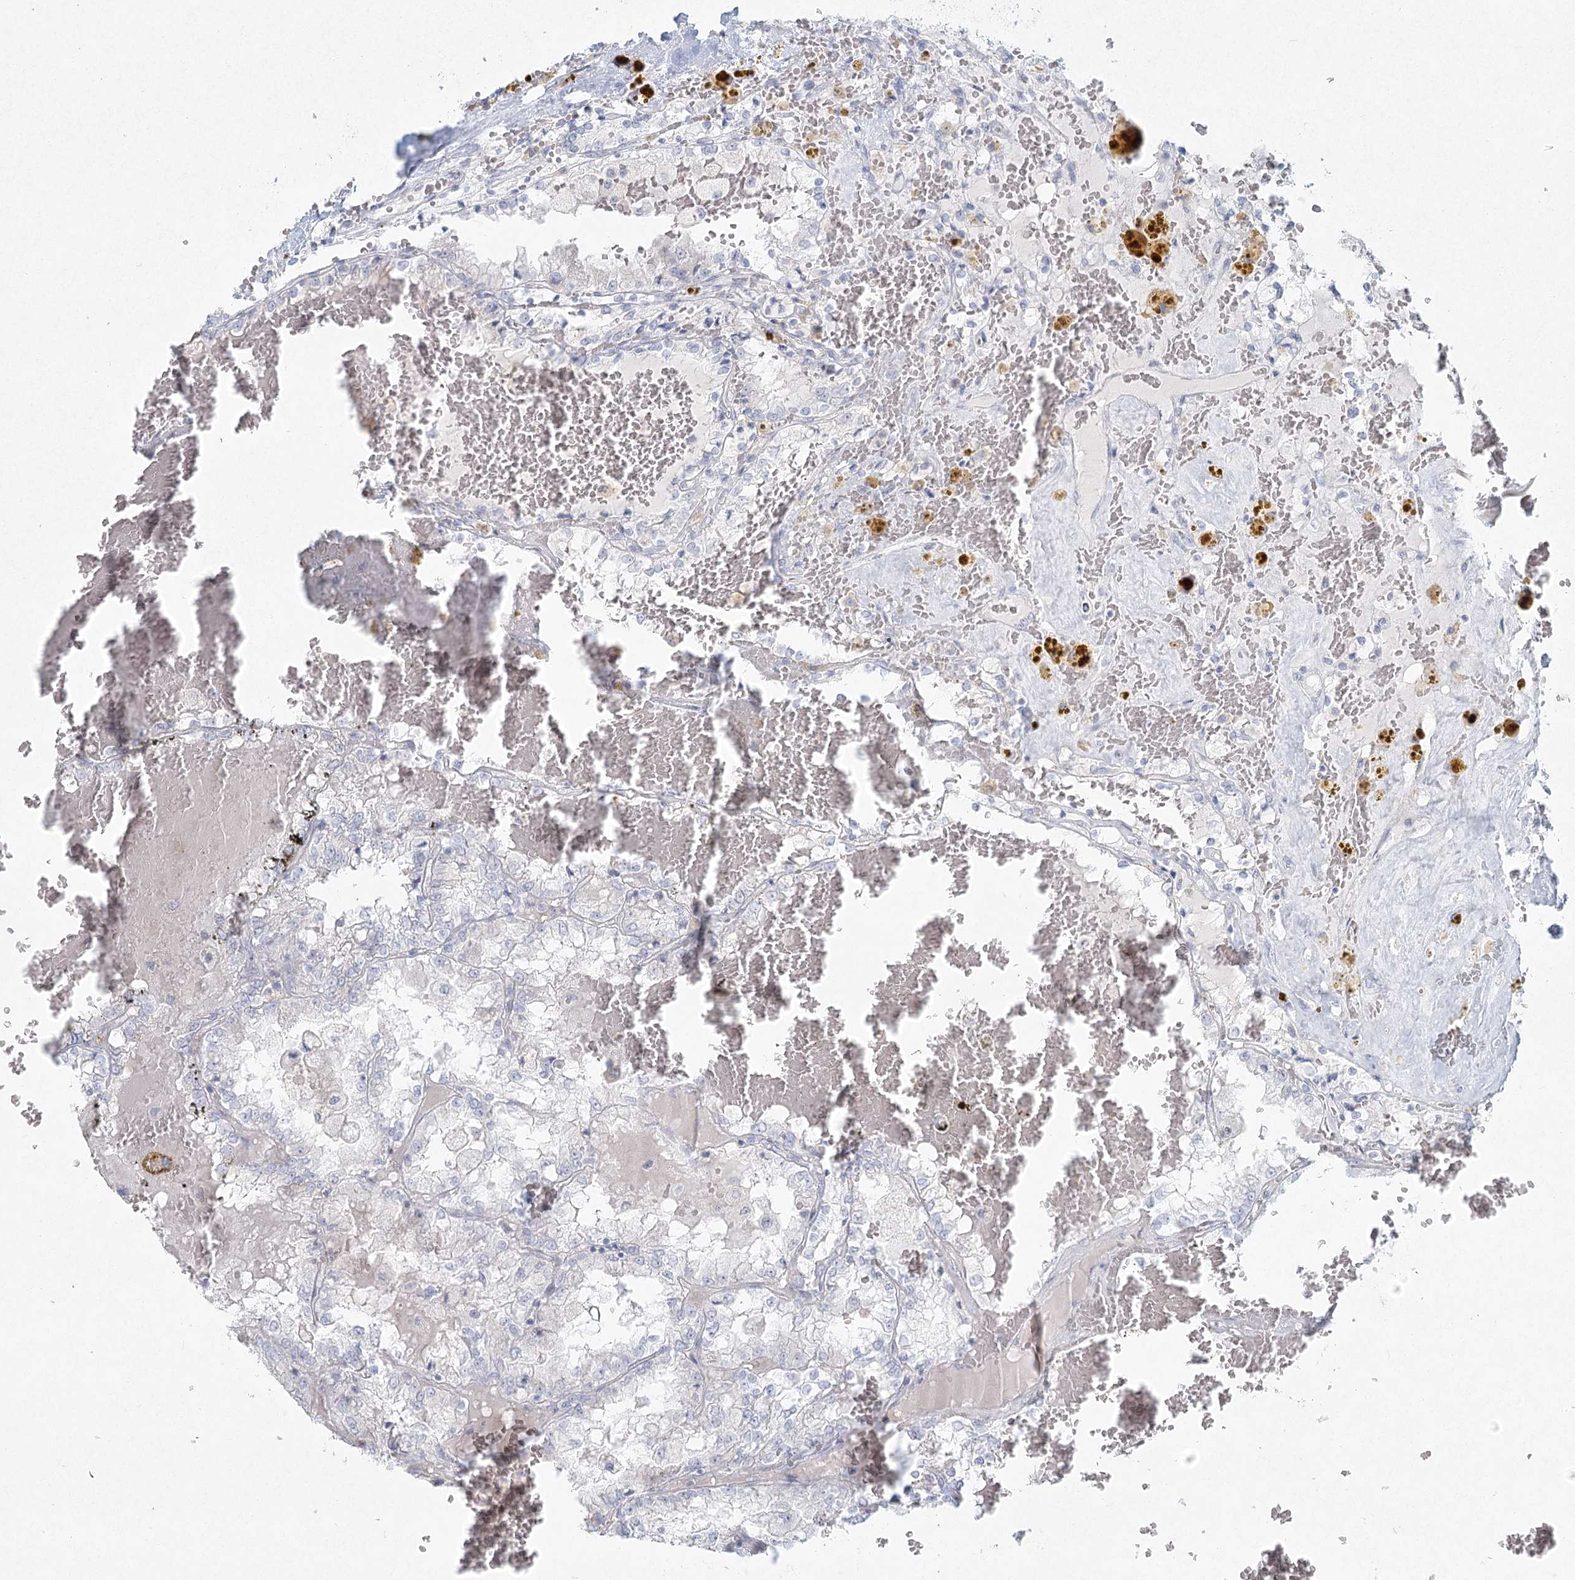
{"staining": {"intensity": "negative", "quantity": "none", "location": "none"}, "tissue": "renal cancer", "cell_type": "Tumor cells", "image_type": "cancer", "snomed": [{"axis": "morphology", "description": "Adenocarcinoma, NOS"}, {"axis": "topography", "description": "Kidney"}], "caption": "This is an immunohistochemistry (IHC) micrograph of renal cancer. There is no expression in tumor cells.", "gene": "LRP2BP", "patient": {"sex": "female", "age": 56}}